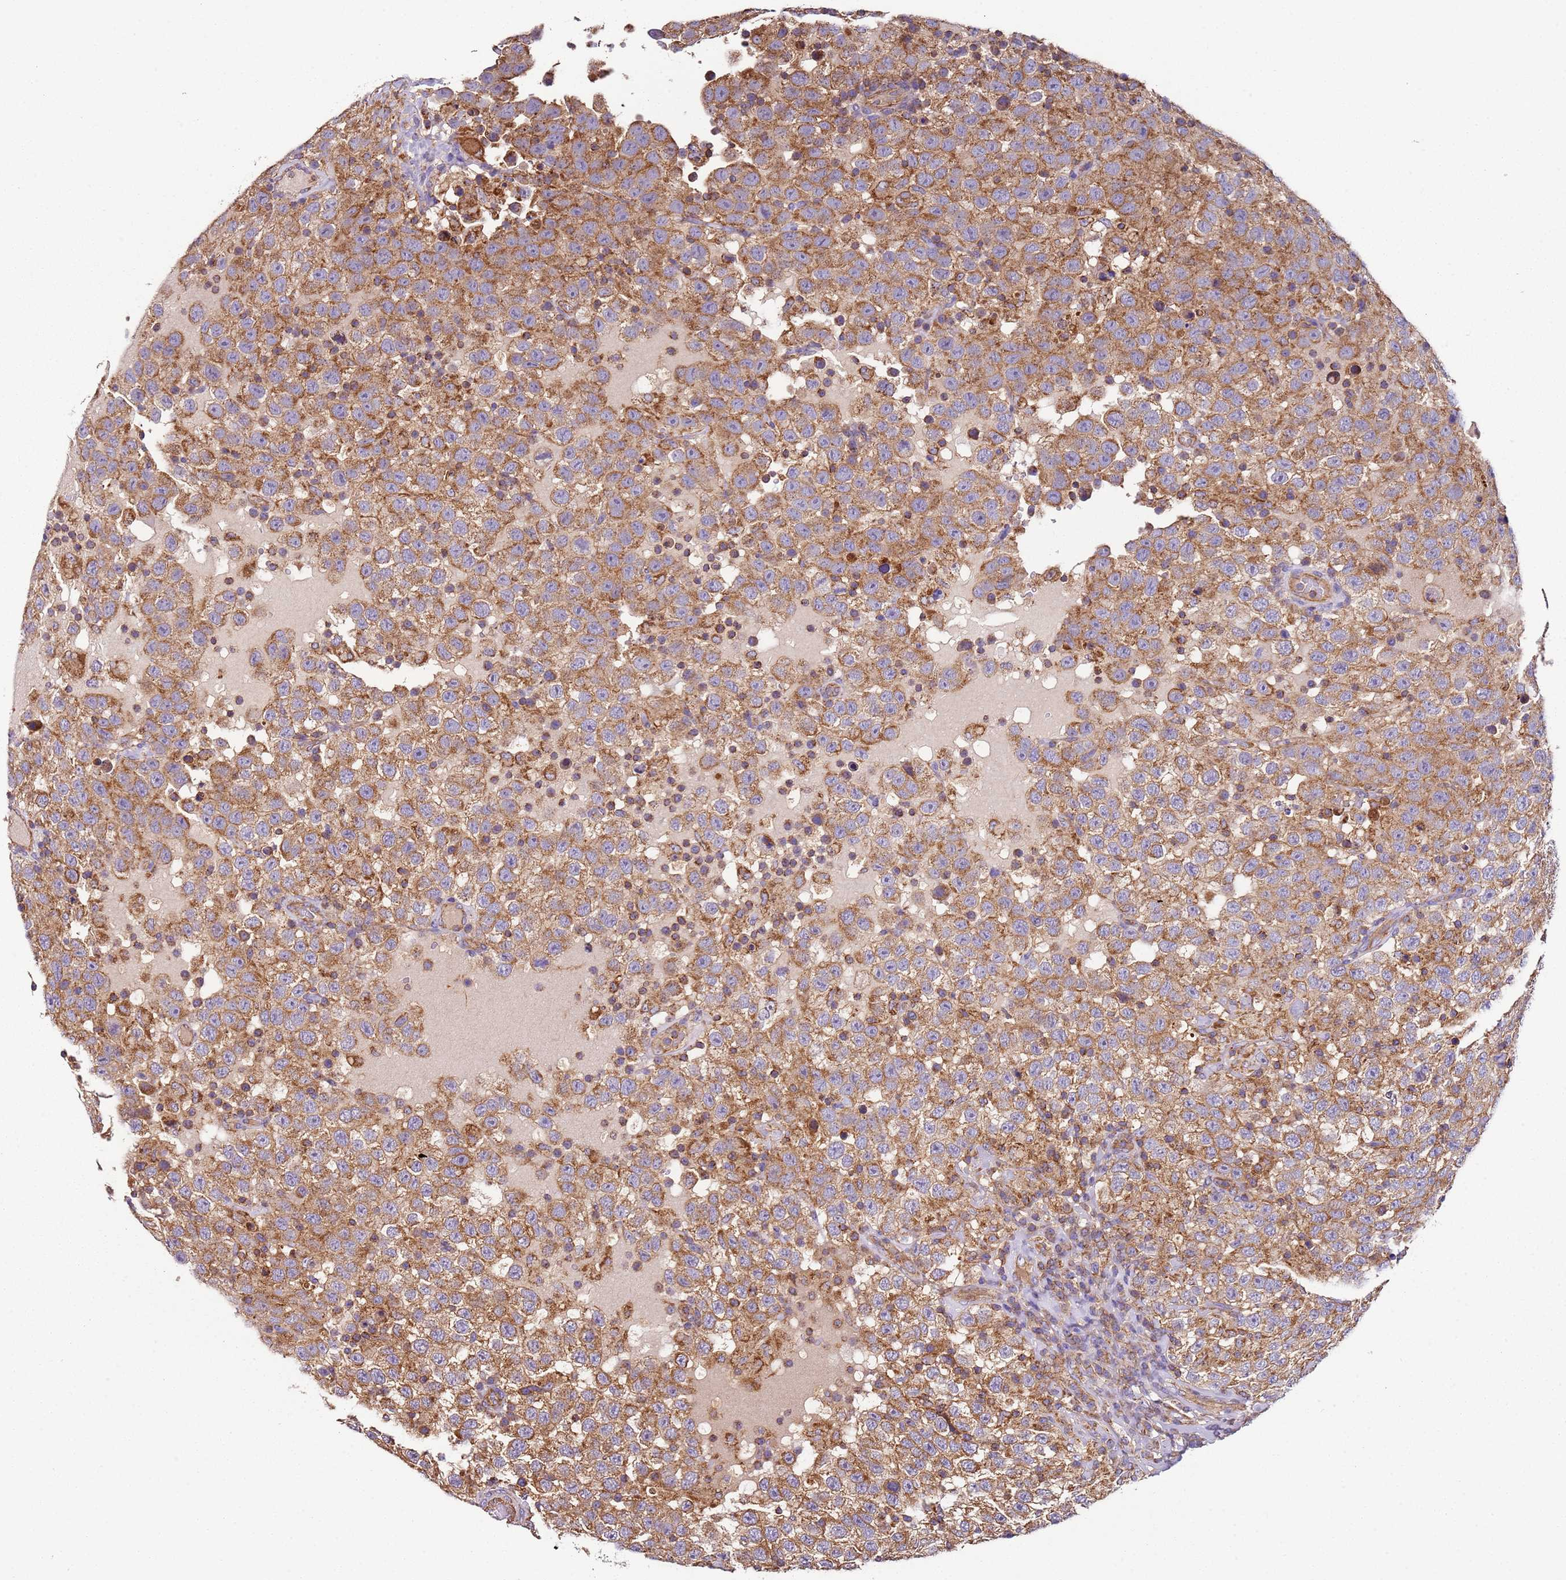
{"staining": {"intensity": "moderate", "quantity": ">75%", "location": "cytoplasmic/membranous"}, "tissue": "testis cancer", "cell_type": "Tumor cells", "image_type": "cancer", "snomed": [{"axis": "morphology", "description": "Seminoma, NOS"}, {"axis": "topography", "description": "Testis"}], "caption": "Testis cancer (seminoma) stained with DAB IHC demonstrates medium levels of moderate cytoplasmic/membranous expression in approximately >75% of tumor cells. (Stains: DAB in brown, nuclei in blue, Microscopy: brightfield microscopy at high magnification).", "gene": "RMND5A", "patient": {"sex": "male", "age": 41}}